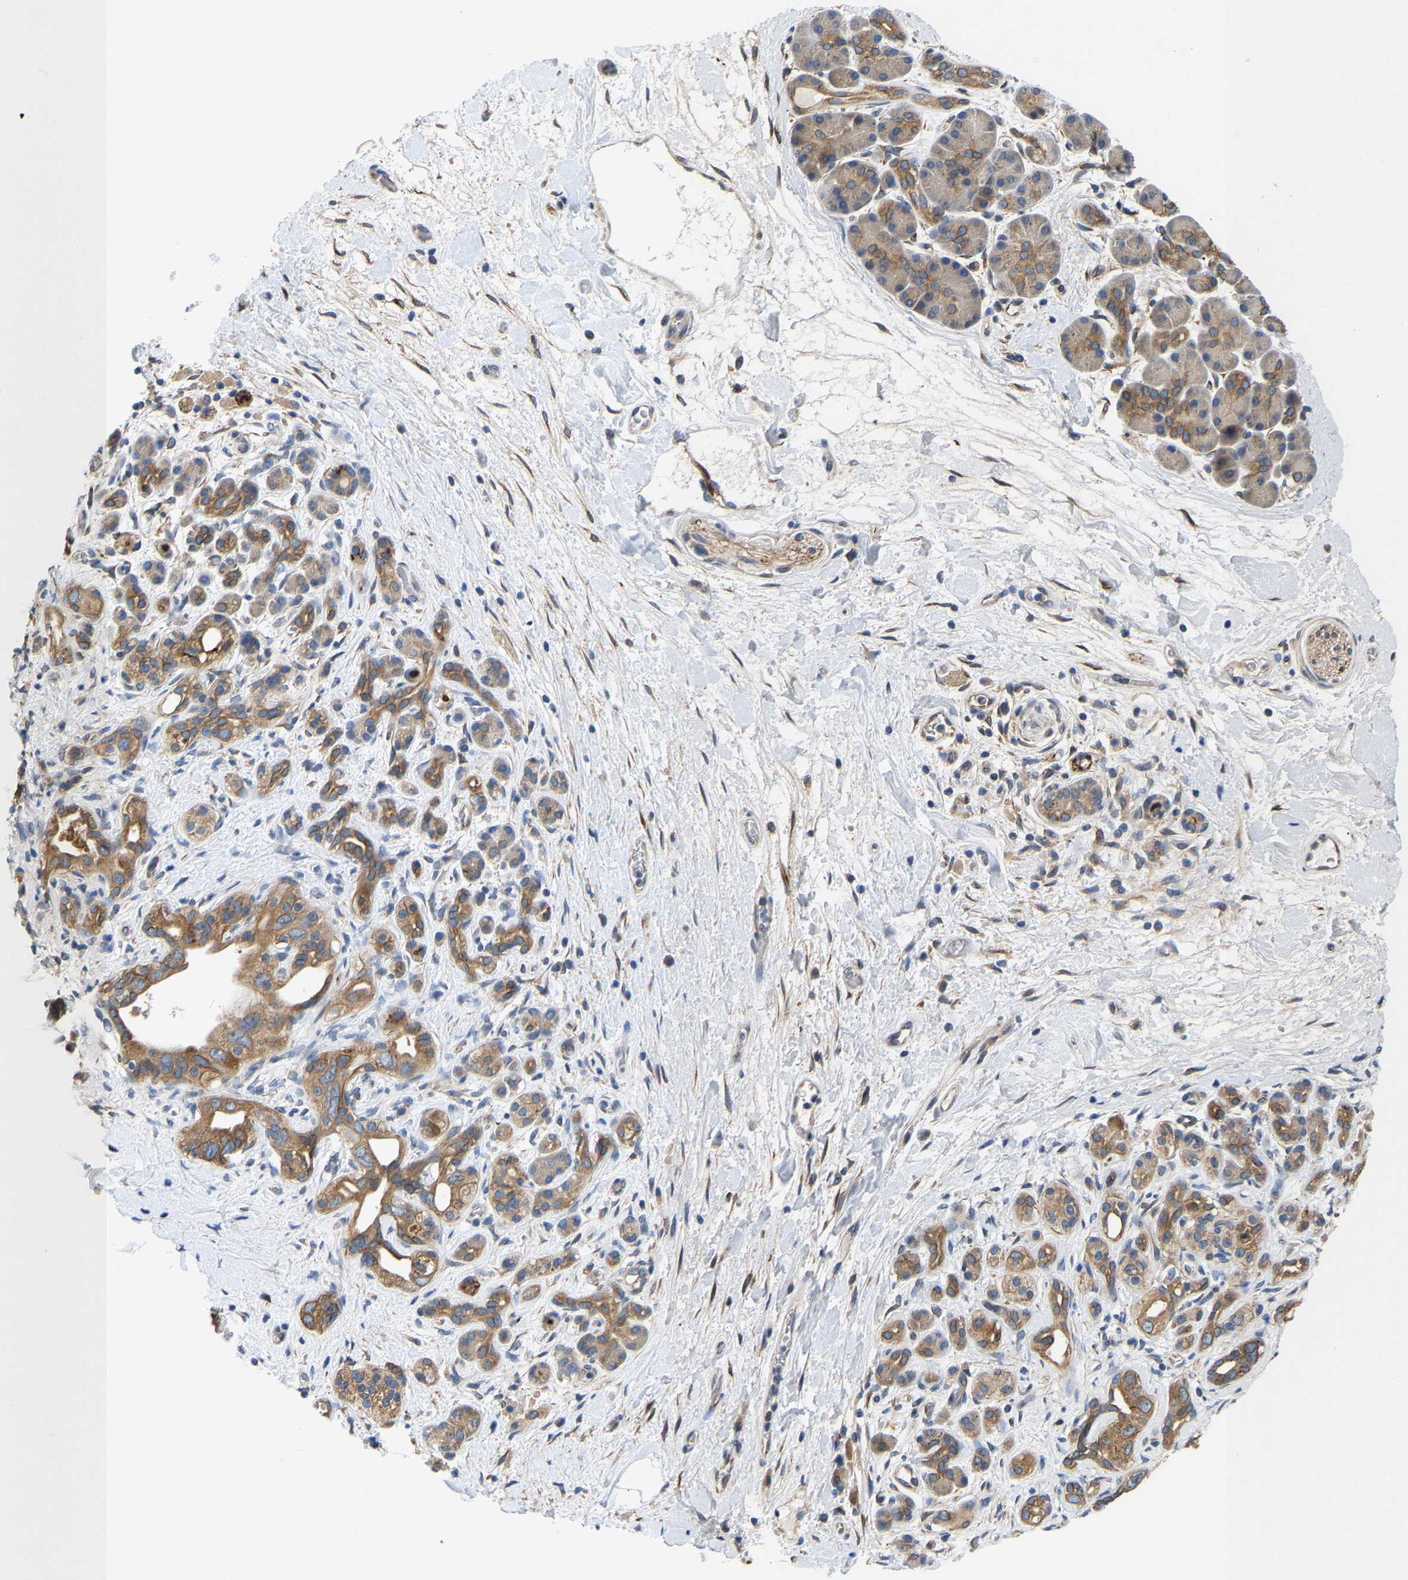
{"staining": {"intensity": "moderate", "quantity": ">75%", "location": "cytoplasmic/membranous"}, "tissue": "pancreatic cancer", "cell_type": "Tumor cells", "image_type": "cancer", "snomed": [{"axis": "morphology", "description": "Adenocarcinoma, NOS"}, {"axis": "topography", "description": "Pancreas"}], "caption": "IHC image of human pancreatic adenocarcinoma stained for a protein (brown), which exhibits medium levels of moderate cytoplasmic/membranous expression in about >75% of tumor cells.", "gene": "ARL6IP5", "patient": {"sex": "male", "age": 55}}